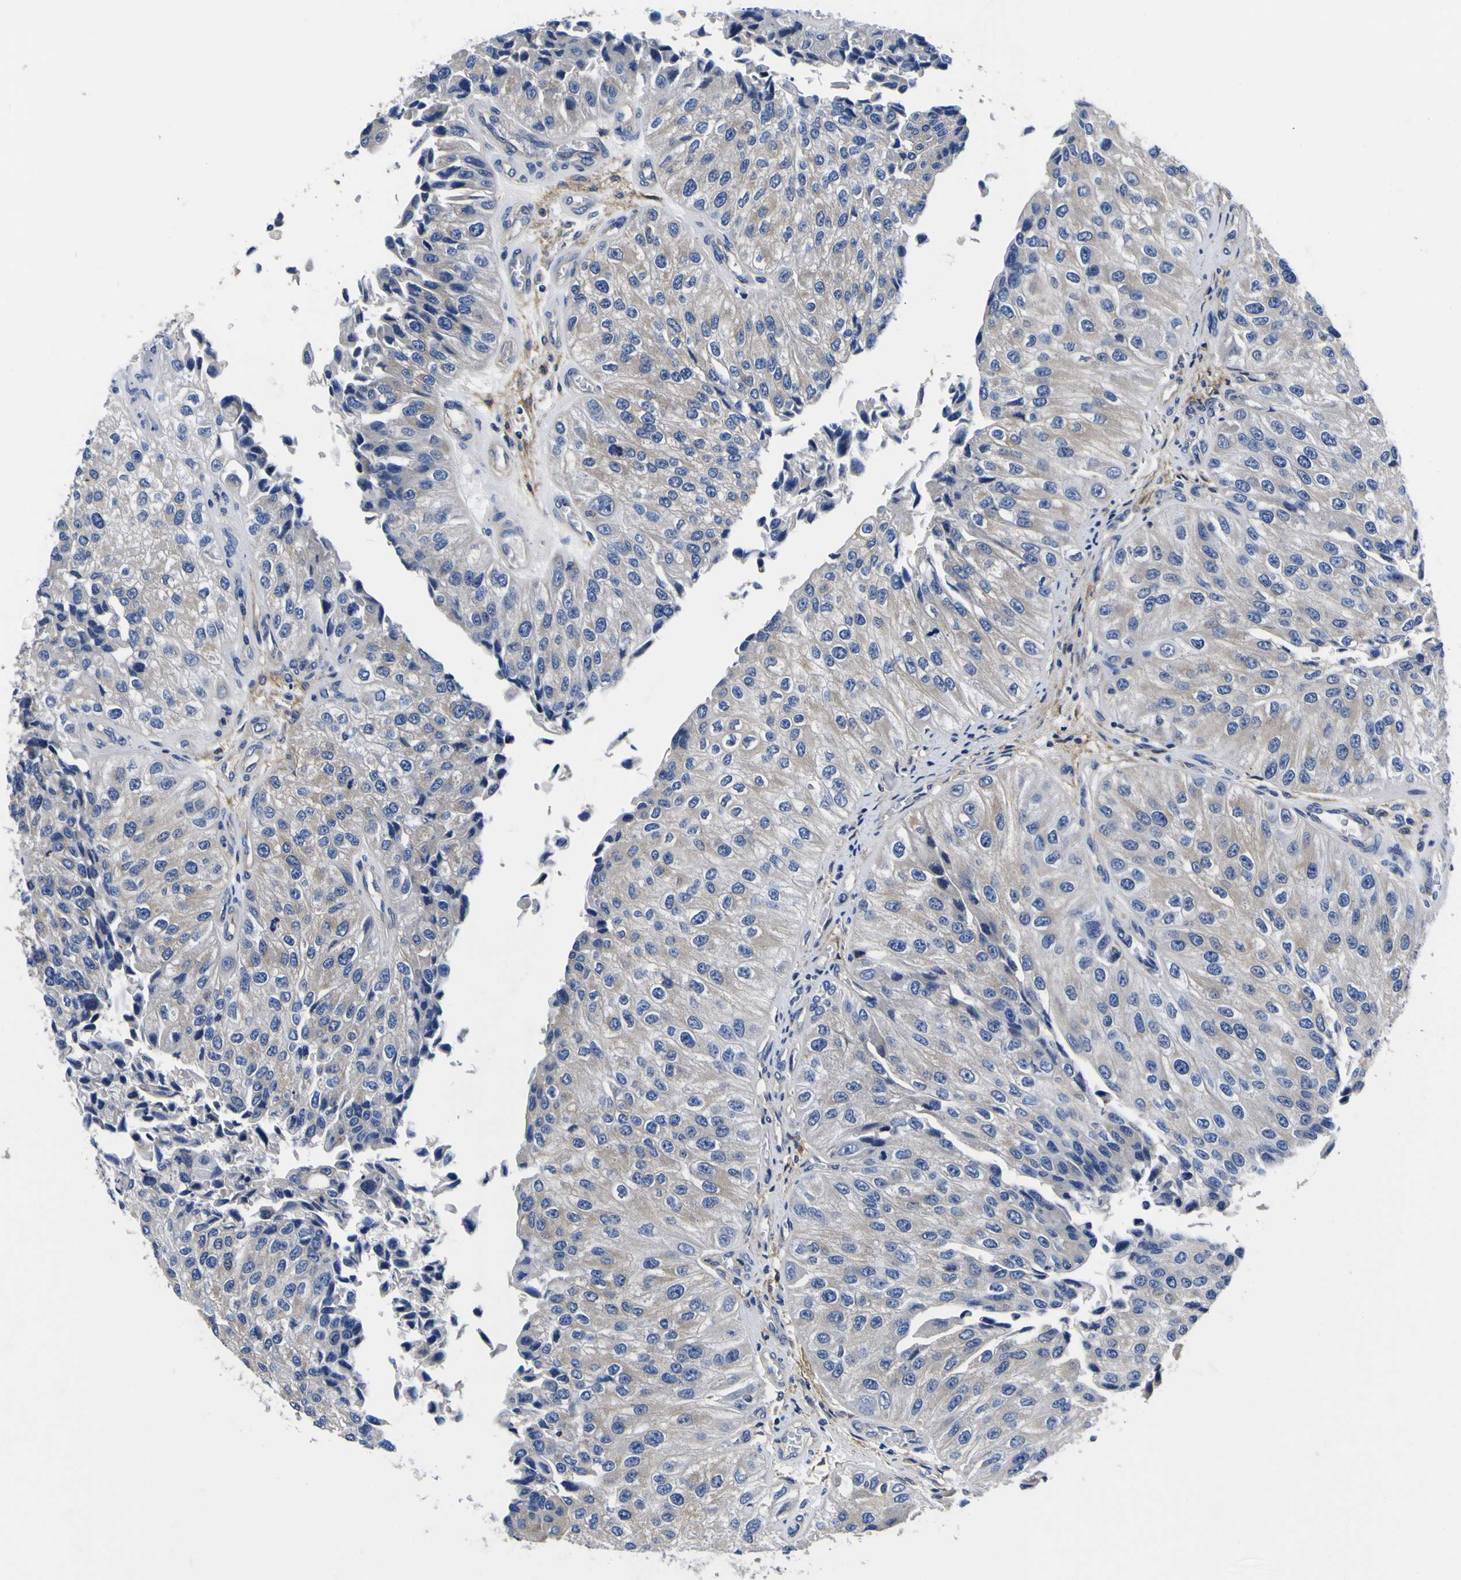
{"staining": {"intensity": "negative", "quantity": "none", "location": "none"}, "tissue": "urothelial cancer", "cell_type": "Tumor cells", "image_type": "cancer", "snomed": [{"axis": "morphology", "description": "Urothelial carcinoma, High grade"}, {"axis": "topography", "description": "Kidney"}, {"axis": "topography", "description": "Urinary bladder"}], "caption": "Photomicrograph shows no significant protein staining in tumor cells of urothelial cancer. Nuclei are stained in blue.", "gene": "VASN", "patient": {"sex": "male", "age": 77}}